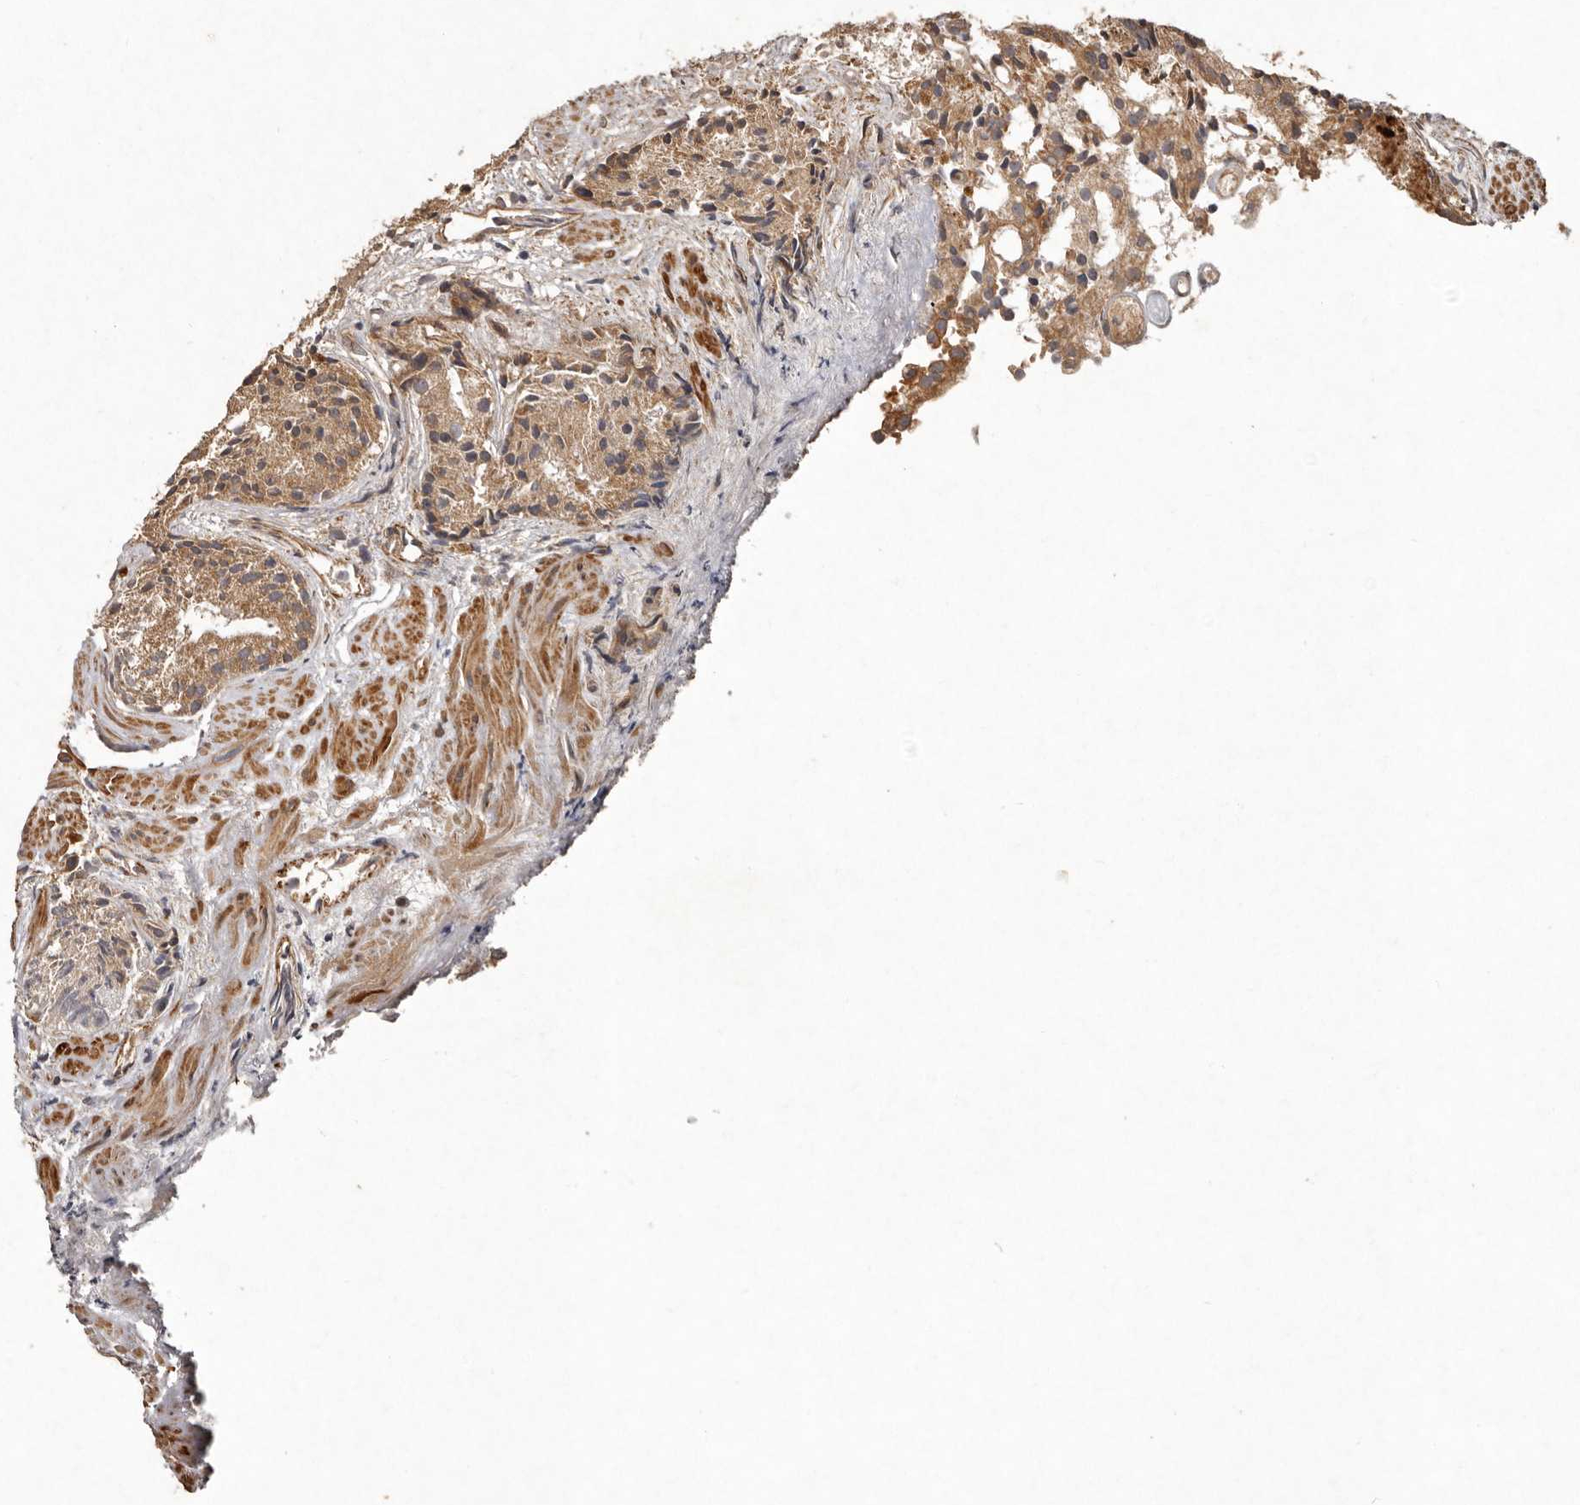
{"staining": {"intensity": "moderate", "quantity": ">75%", "location": "cytoplasmic/membranous"}, "tissue": "prostate cancer", "cell_type": "Tumor cells", "image_type": "cancer", "snomed": [{"axis": "morphology", "description": "Adenocarcinoma, Low grade"}, {"axis": "topography", "description": "Prostate"}], "caption": "This photomicrograph demonstrates immunohistochemistry staining of prostate low-grade adenocarcinoma, with medium moderate cytoplasmic/membranous expression in approximately >75% of tumor cells.", "gene": "SEMA3A", "patient": {"sex": "male", "age": 88}}